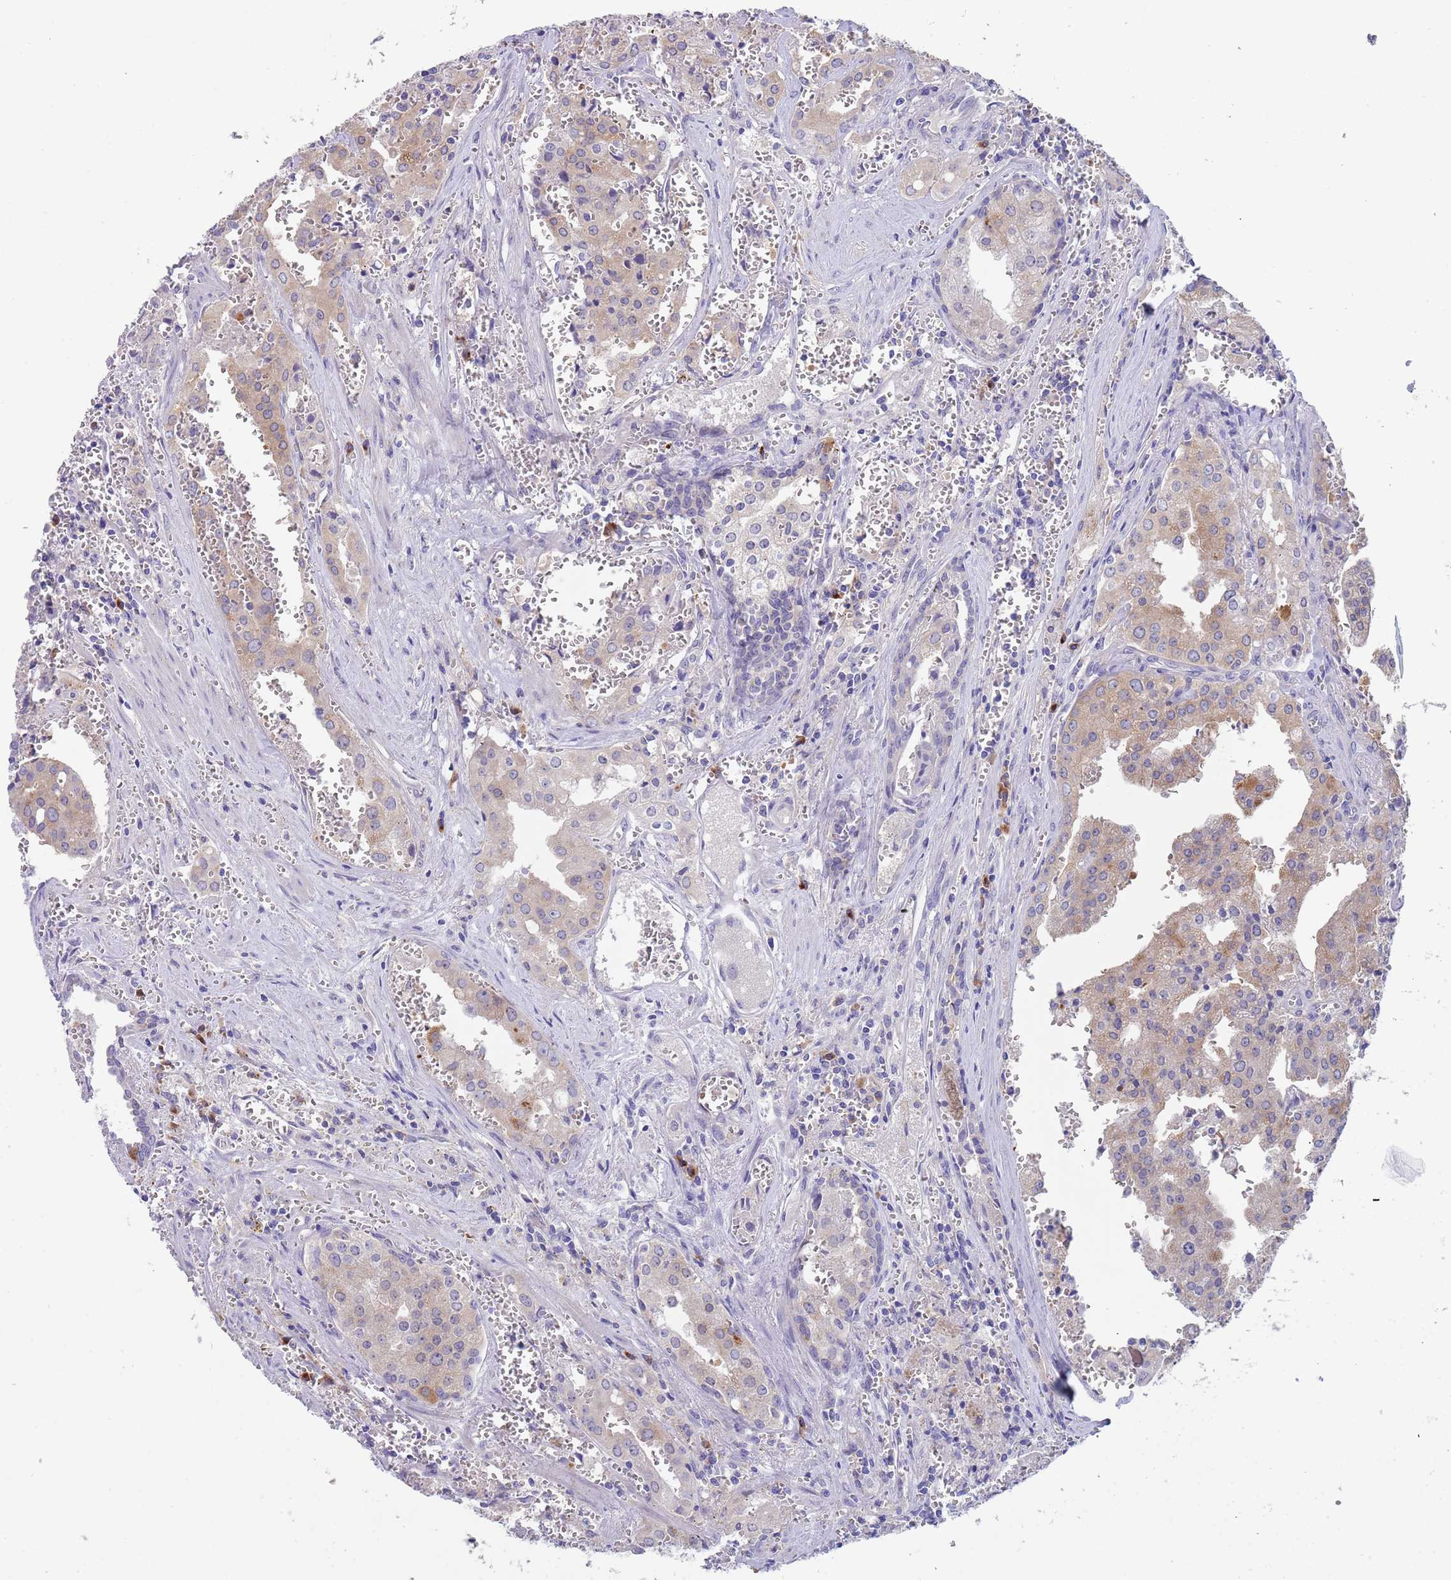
{"staining": {"intensity": "weak", "quantity": "25%-75%", "location": "cytoplasmic/membranous"}, "tissue": "prostate cancer", "cell_type": "Tumor cells", "image_type": "cancer", "snomed": [{"axis": "morphology", "description": "Adenocarcinoma, High grade"}, {"axis": "topography", "description": "Prostate"}], "caption": "DAB (3,3'-diaminobenzidine) immunohistochemical staining of human prostate cancer (adenocarcinoma (high-grade)) reveals weak cytoplasmic/membranous protein staining in approximately 25%-75% of tumor cells.", "gene": "TYW1", "patient": {"sex": "male", "age": 68}}